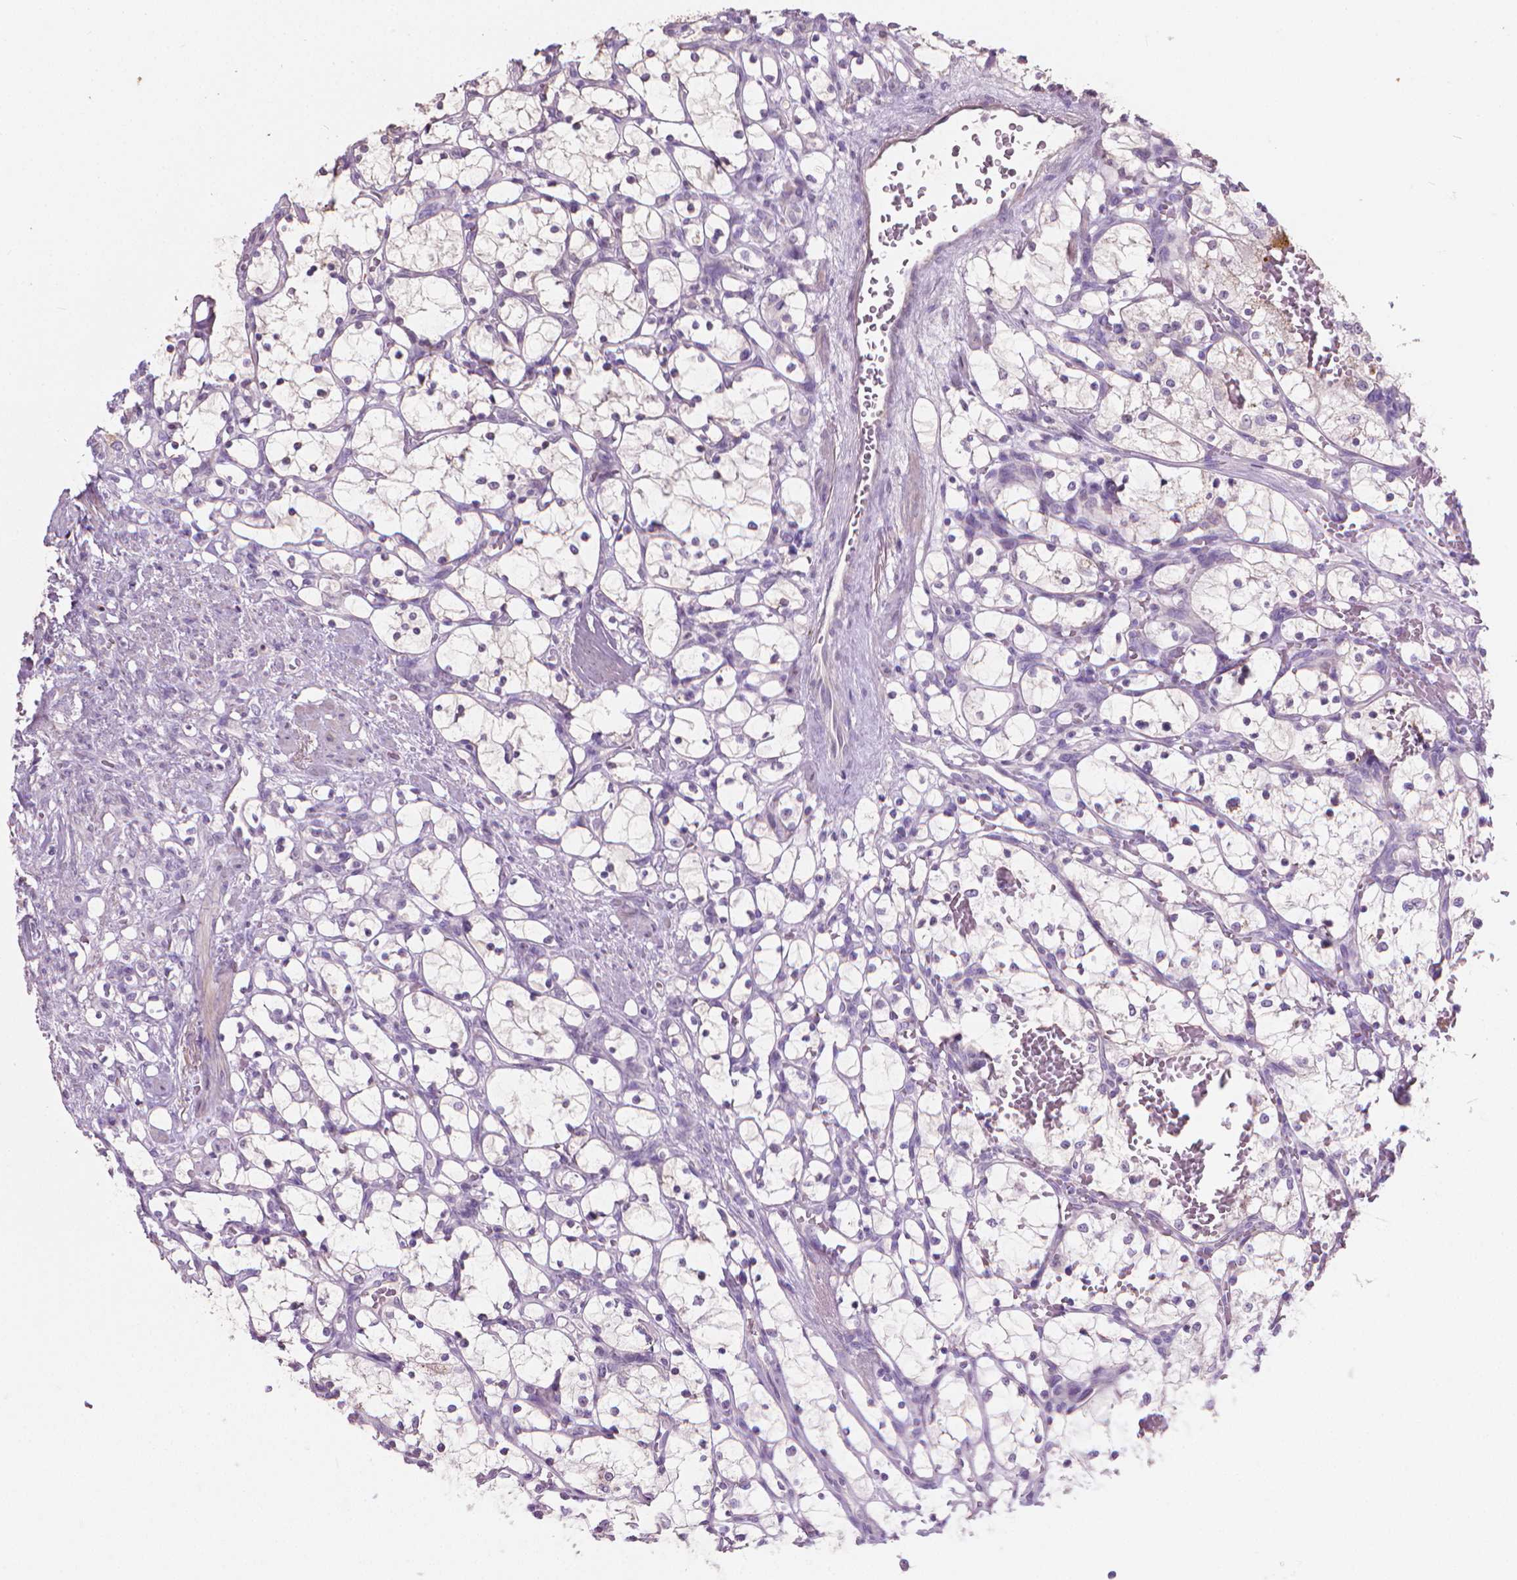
{"staining": {"intensity": "negative", "quantity": "none", "location": "none"}, "tissue": "renal cancer", "cell_type": "Tumor cells", "image_type": "cancer", "snomed": [{"axis": "morphology", "description": "Adenocarcinoma, NOS"}, {"axis": "topography", "description": "Kidney"}], "caption": "Image shows no significant protein staining in tumor cells of renal cancer (adenocarcinoma).", "gene": "CABCOCO1", "patient": {"sex": "female", "age": 69}}